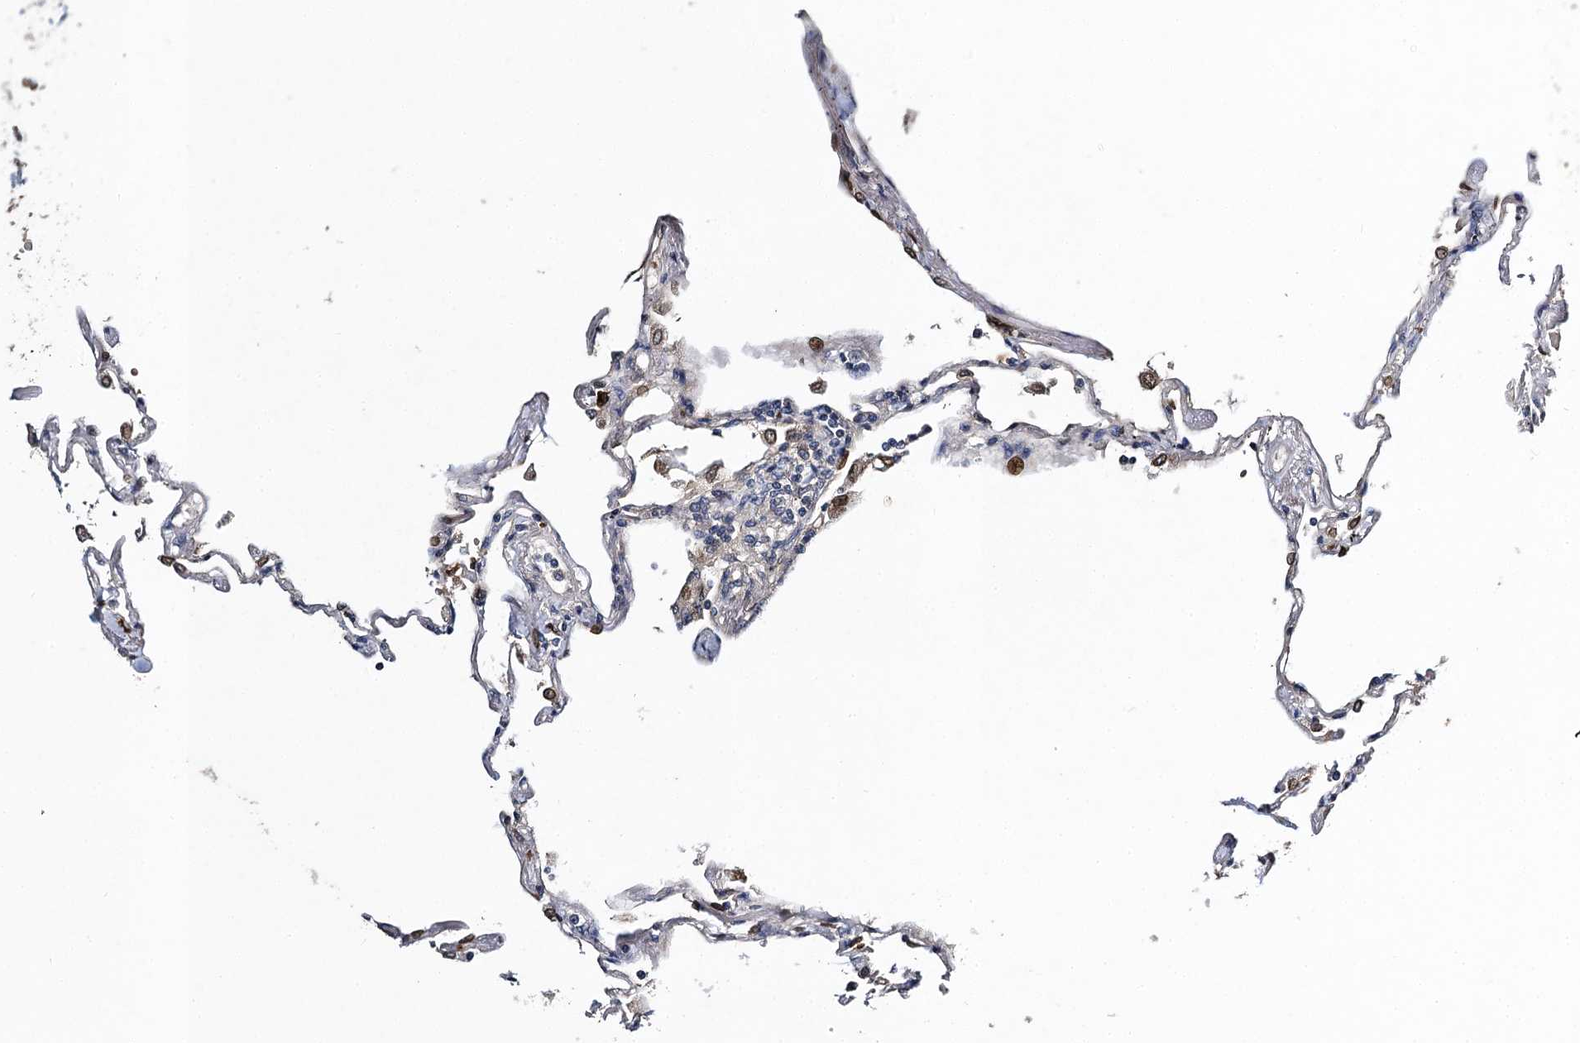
{"staining": {"intensity": "moderate", "quantity": "<25%", "location": "cytoplasmic/membranous"}, "tissue": "lung", "cell_type": "Alveolar cells", "image_type": "normal", "snomed": [{"axis": "morphology", "description": "Normal tissue, NOS"}, {"axis": "topography", "description": "Lung"}], "caption": "Immunohistochemical staining of normal lung shows moderate cytoplasmic/membranous protein positivity in about <25% of alveolar cells.", "gene": "SLC11A2", "patient": {"sex": "female", "age": 67}}